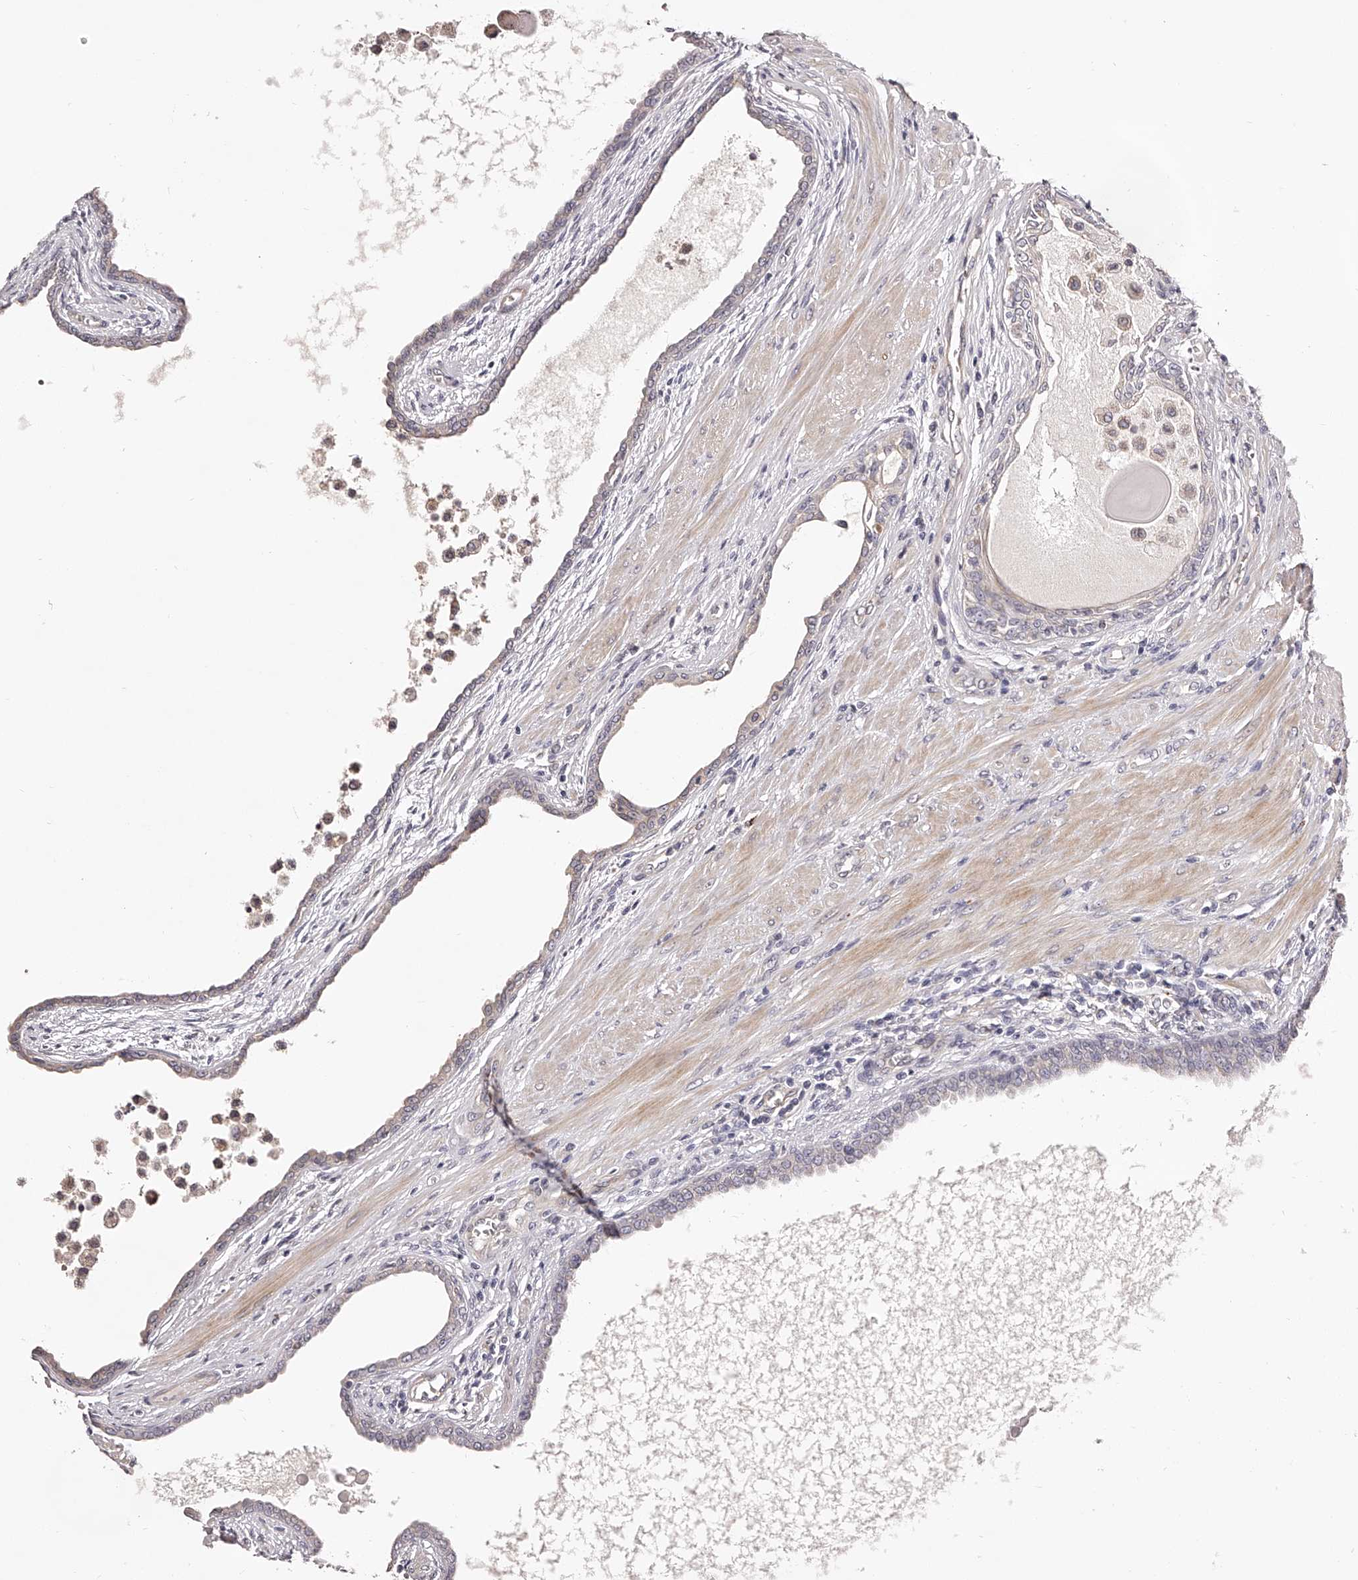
{"staining": {"intensity": "negative", "quantity": "none", "location": "none"}, "tissue": "prostate cancer", "cell_type": "Tumor cells", "image_type": "cancer", "snomed": [{"axis": "morphology", "description": "Normal tissue, NOS"}, {"axis": "morphology", "description": "Adenocarcinoma, Low grade"}, {"axis": "topography", "description": "Prostate"}, {"axis": "topography", "description": "Peripheral nerve tissue"}], "caption": "Tumor cells show no significant expression in adenocarcinoma (low-grade) (prostate).", "gene": "ODF2L", "patient": {"sex": "male", "age": 71}}